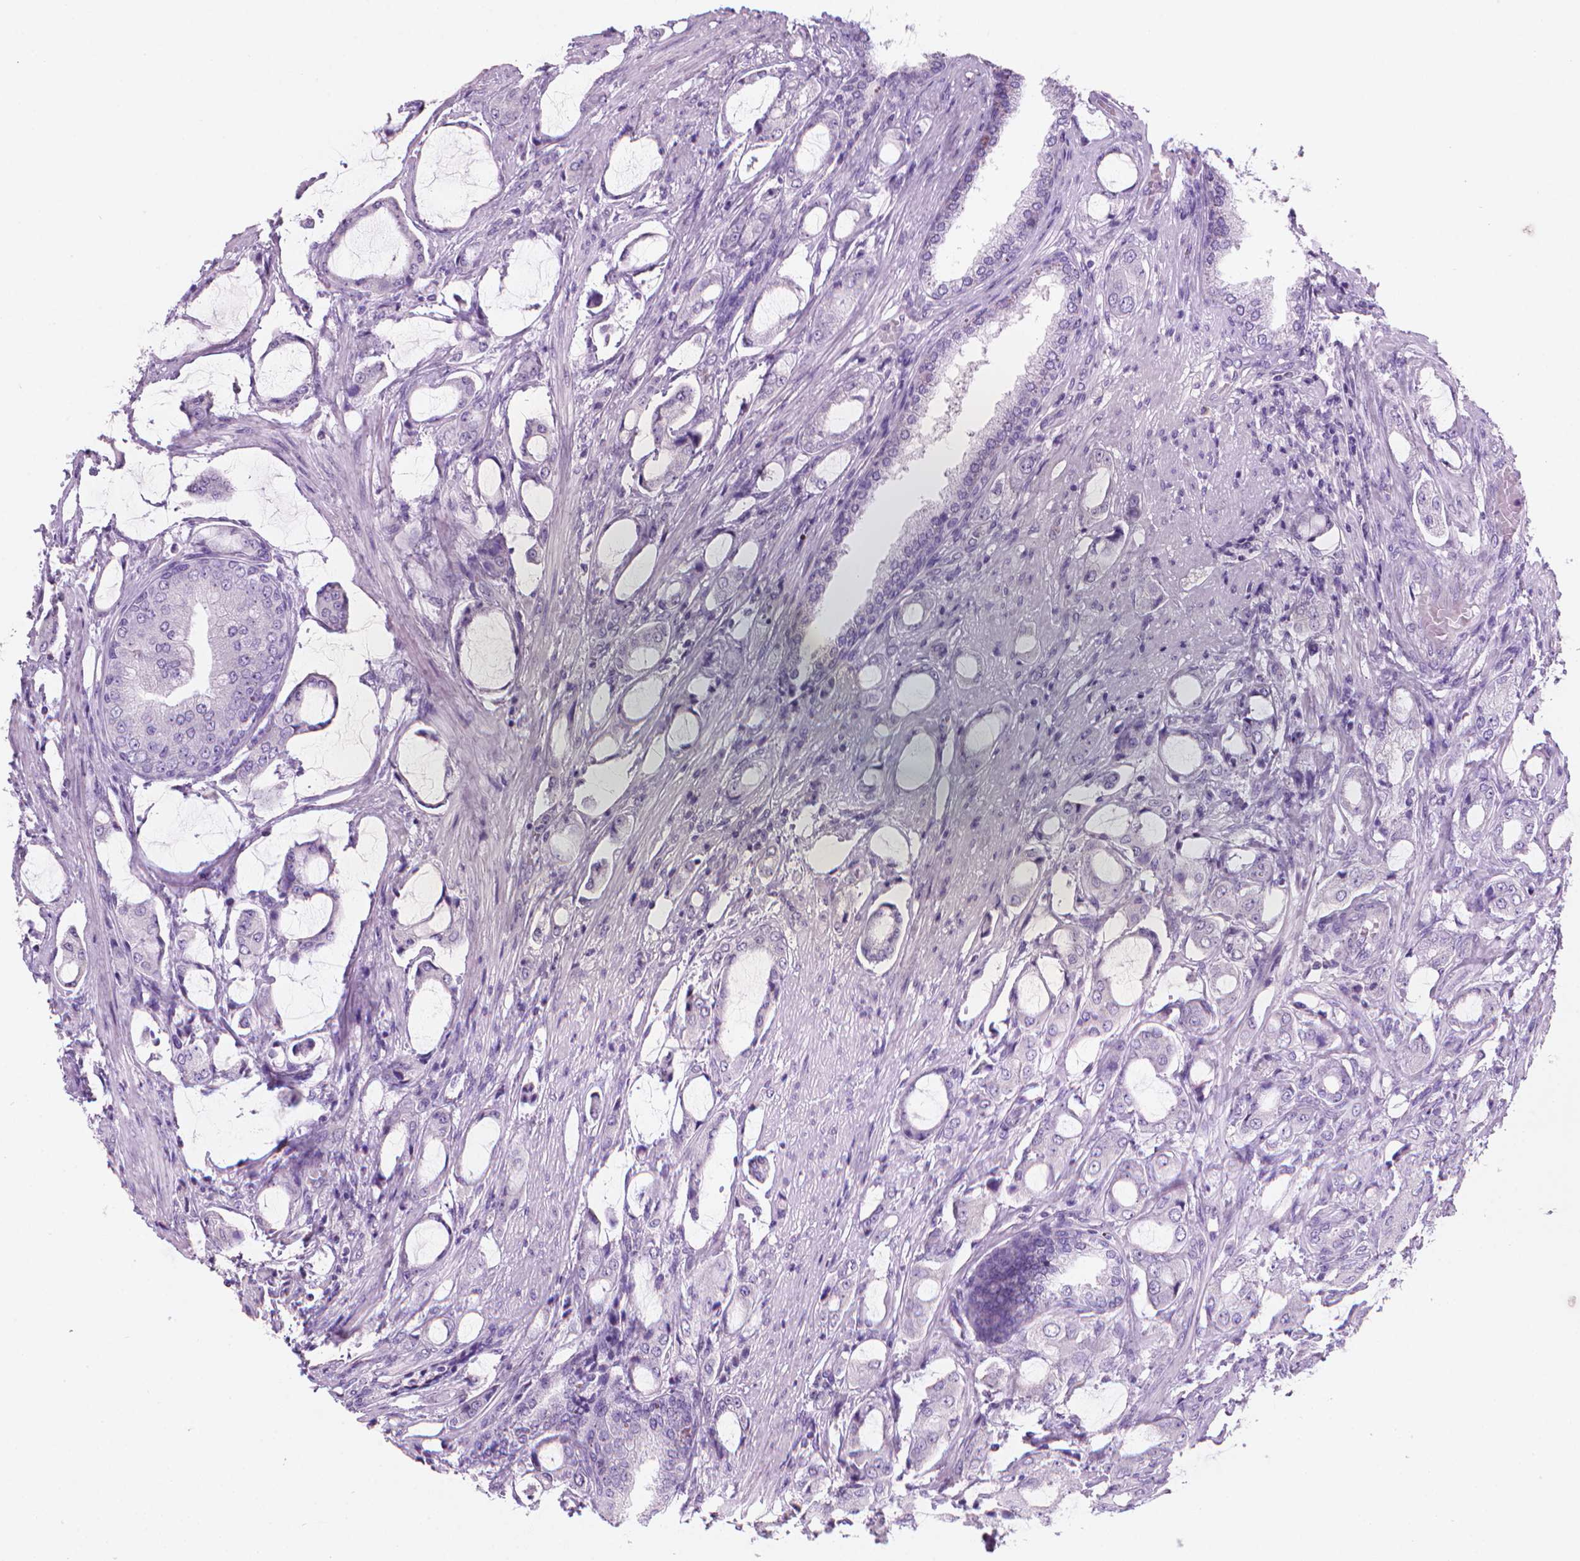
{"staining": {"intensity": "negative", "quantity": "none", "location": "none"}, "tissue": "prostate cancer", "cell_type": "Tumor cells", "image_type": "cancer", "snomed": [{"axis": "morphology", "description": "Adenocarcinoma, NOS"}, {"axis": "topography", "description": "Prostate"}], "caption": "Image shows no significant protein positivity in tumor cells of adenocarcinoma (prostate). (DAB (3,3'-diaminobenzidine) immunohistochemistry (IHC) visualized using brightfield microscopy, high magnification).", "gene": "ENSG00000187186", "patient": {"sex": "male", "age": 63}}